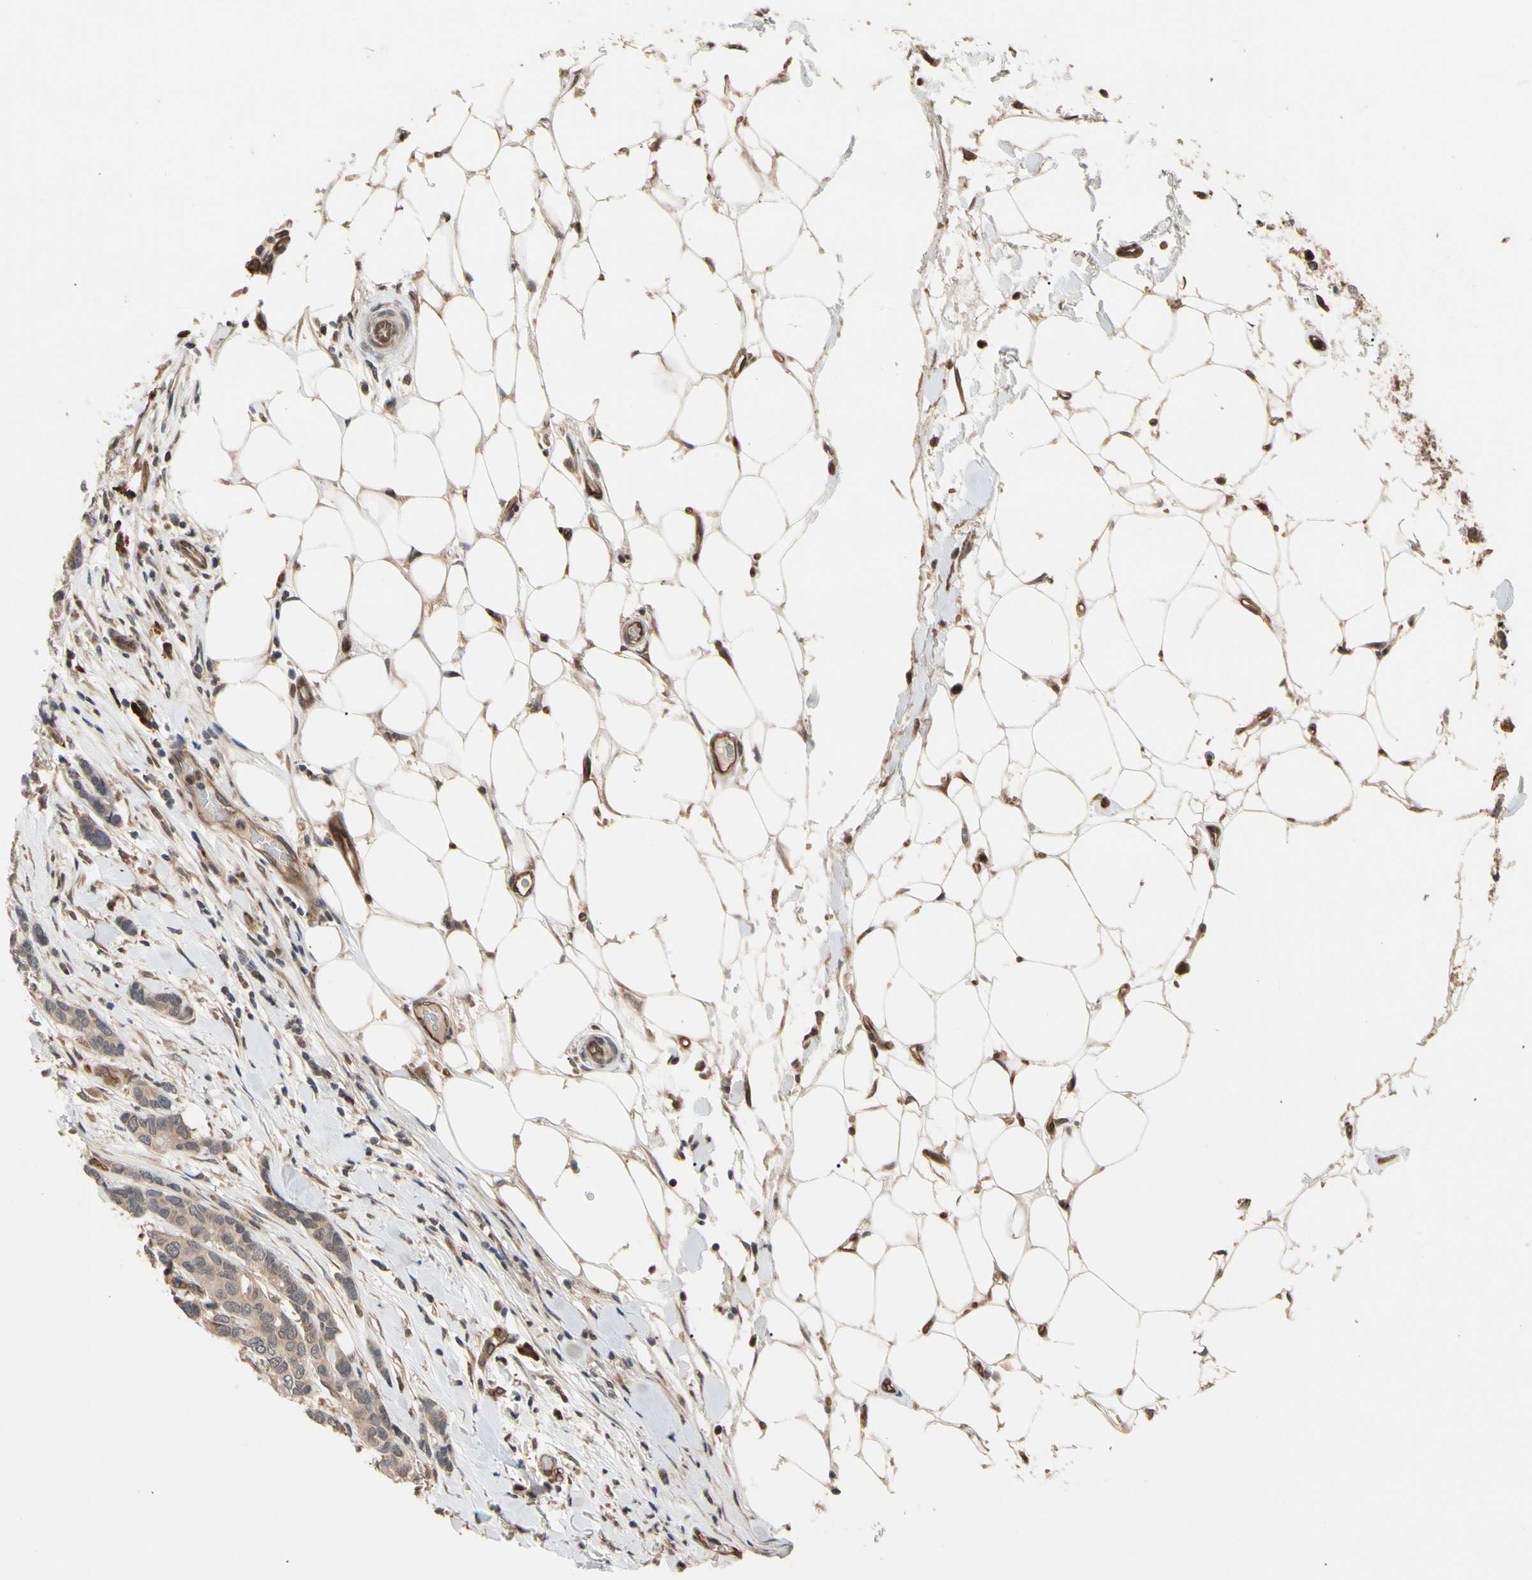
{"staining": {"intensity": "weak", "quantity": ">75%", "location": "cytoplasmic/membranous"}, "tissue": "breast cancer", "cell_type": "Tumor cells", "image_type": "cancer", "snomed": [{"axis": "morphology", "description": "Duct carcinoma"}, {"axis": "topography", "description": "Breast"}], "caption": "The histopathology image shows a brown stain indicating the presence of a protein in the cytoplasmic/membranous of tumor cells in breast intraductal carcinoma. (Brightfield microscopy of DAB IHC at high magnification).", "gene": "CYTIP", "patient": {"sex": "female", "age": 87}}